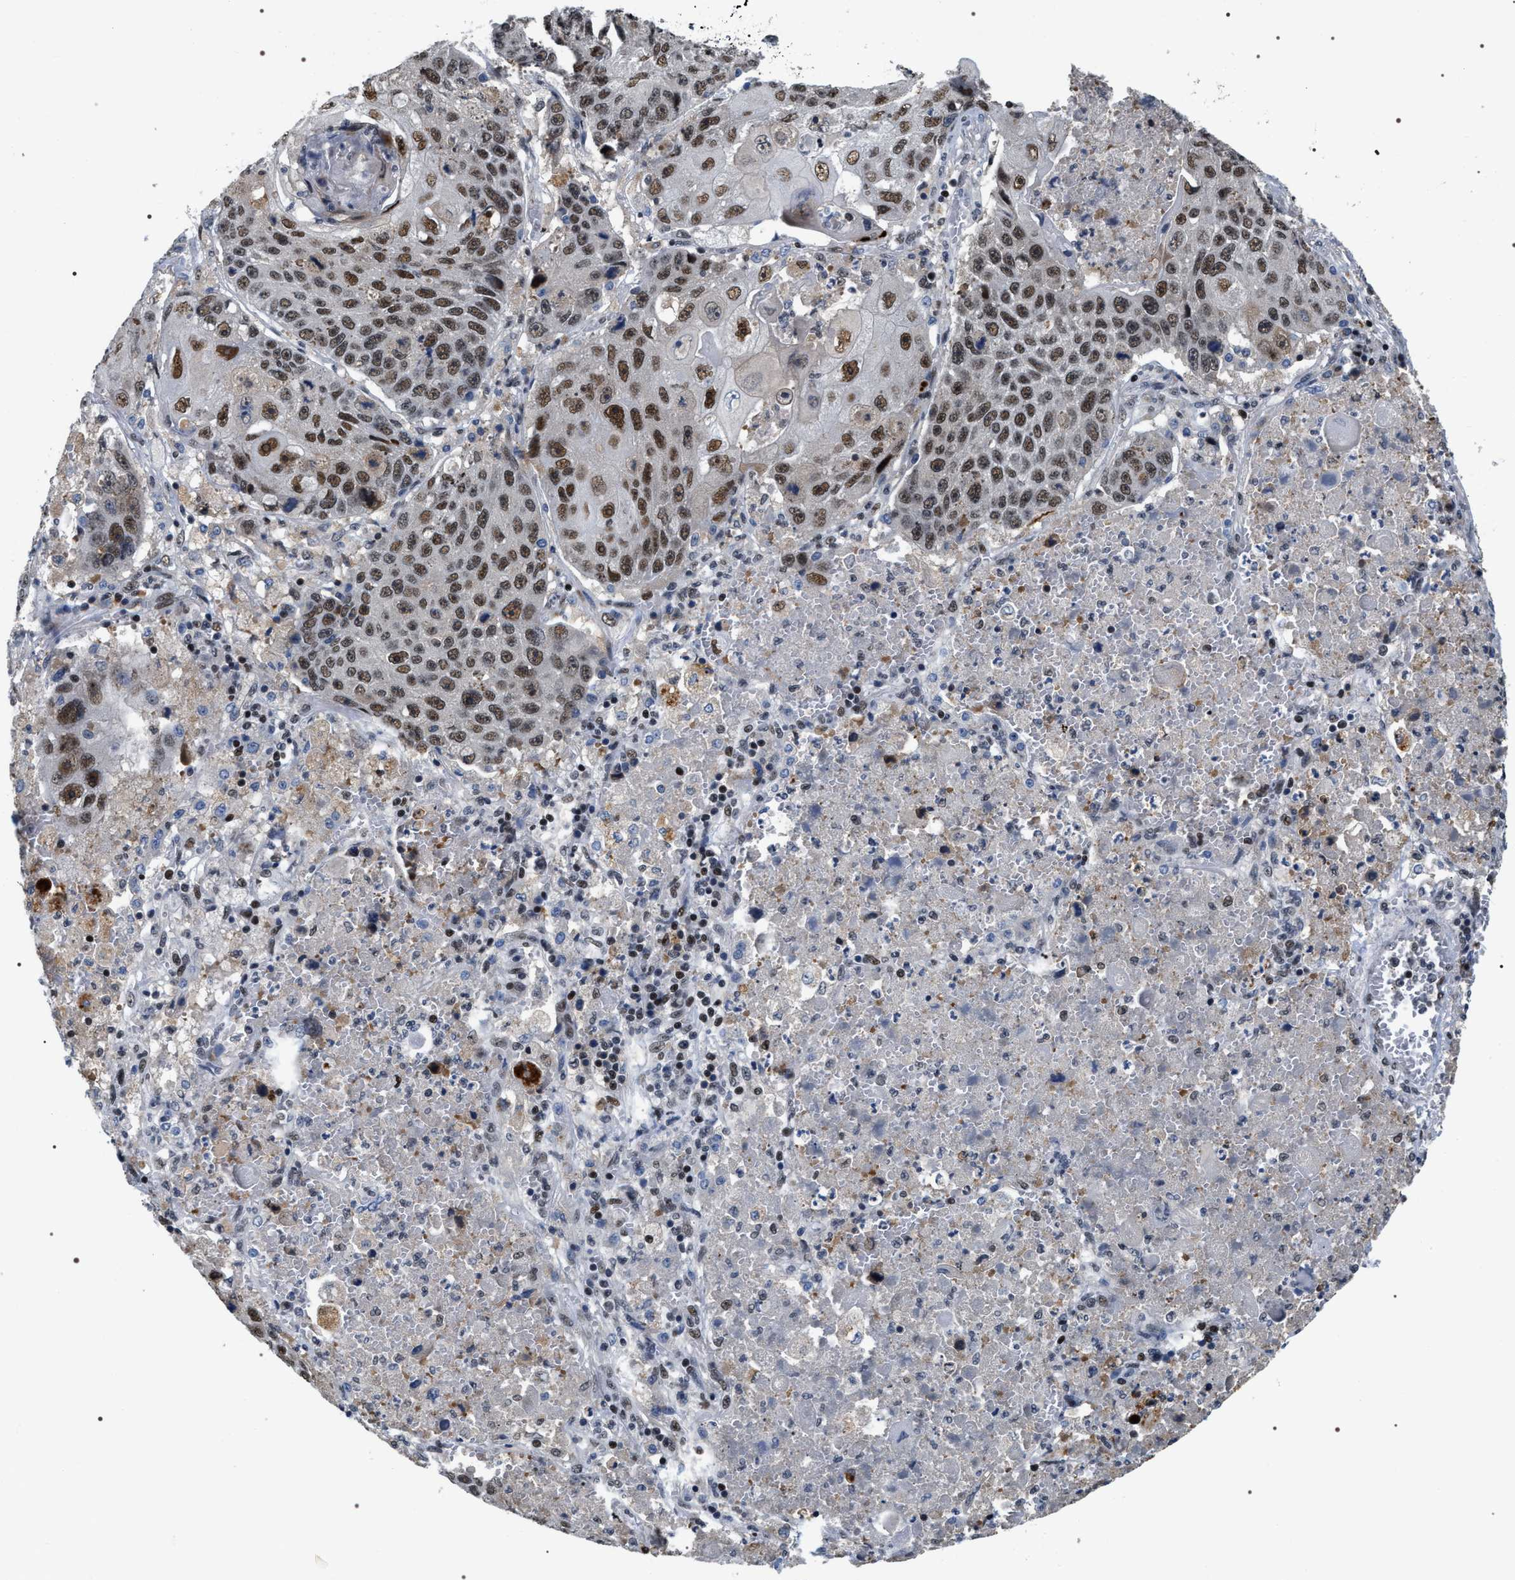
{"staining": {"intensity": "moderate", "quantity": ">75%", "location": "nuclear"}, "tissue": "lung cancer", "cell_type": "Tumor cells", "image_type": "cancer", "snomed": [{"axis": "morphology", "description": "Squamous cell carcinoma, NOS"}, {"axis": "topography", "description": "Lung"}], "caption": "Tumor cells exhibit medium levels of moderate nuclear positivity in about >75% of cells in human lung squamous cell carcinoma. (Brightfield microscopy of DAB IHC at high magnification).", "gene": "C7orf25", "patient": {"sex": "male", "age": 61}}